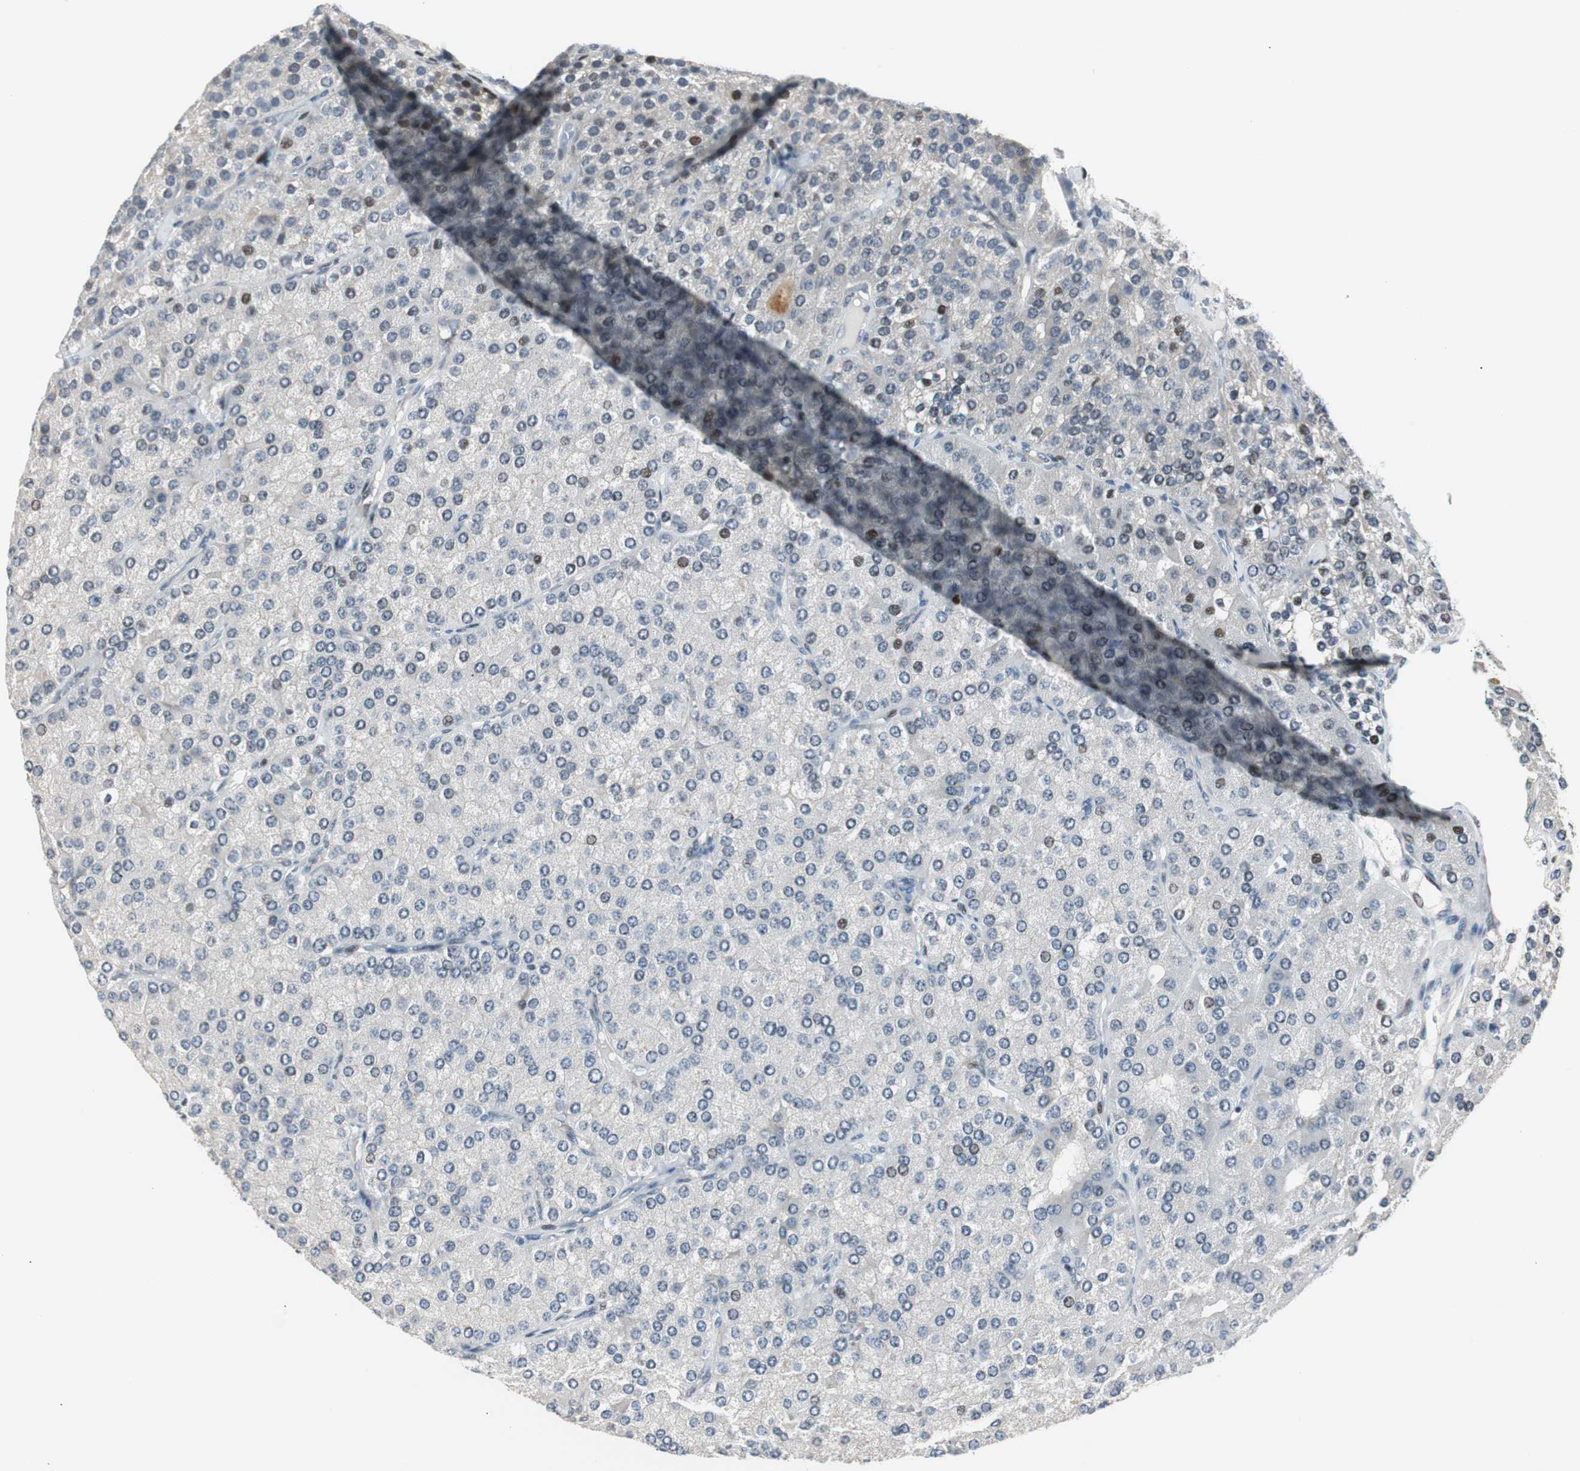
{"staining": {"intensity": "moderate", "quantity": "<25%", "location": "nuclear"}, "tissue": "parathyroid gland", "cell_type": "Glandular cells", "image_type": "normal", "snomed": [{"axis": "morphology", "description": "Normal tissue, NOS"}, {"axis": "morphology", "description": "Adenoma, NOS"}, {"axis": "topography", "description": "Parathyroid gland"}], "caption": "Immunohistochemistry (IHC) photomicrograph of unremarkable parathyroid gland: parathyroid gland stained using immunohistochemistry displays low levels of moderate protein expression localized specifically in the nuclear of glandular cells, appearing as a nuclear brown color.", "gene": "RAD1", "patient": {"sex": "female", "age": 86}}